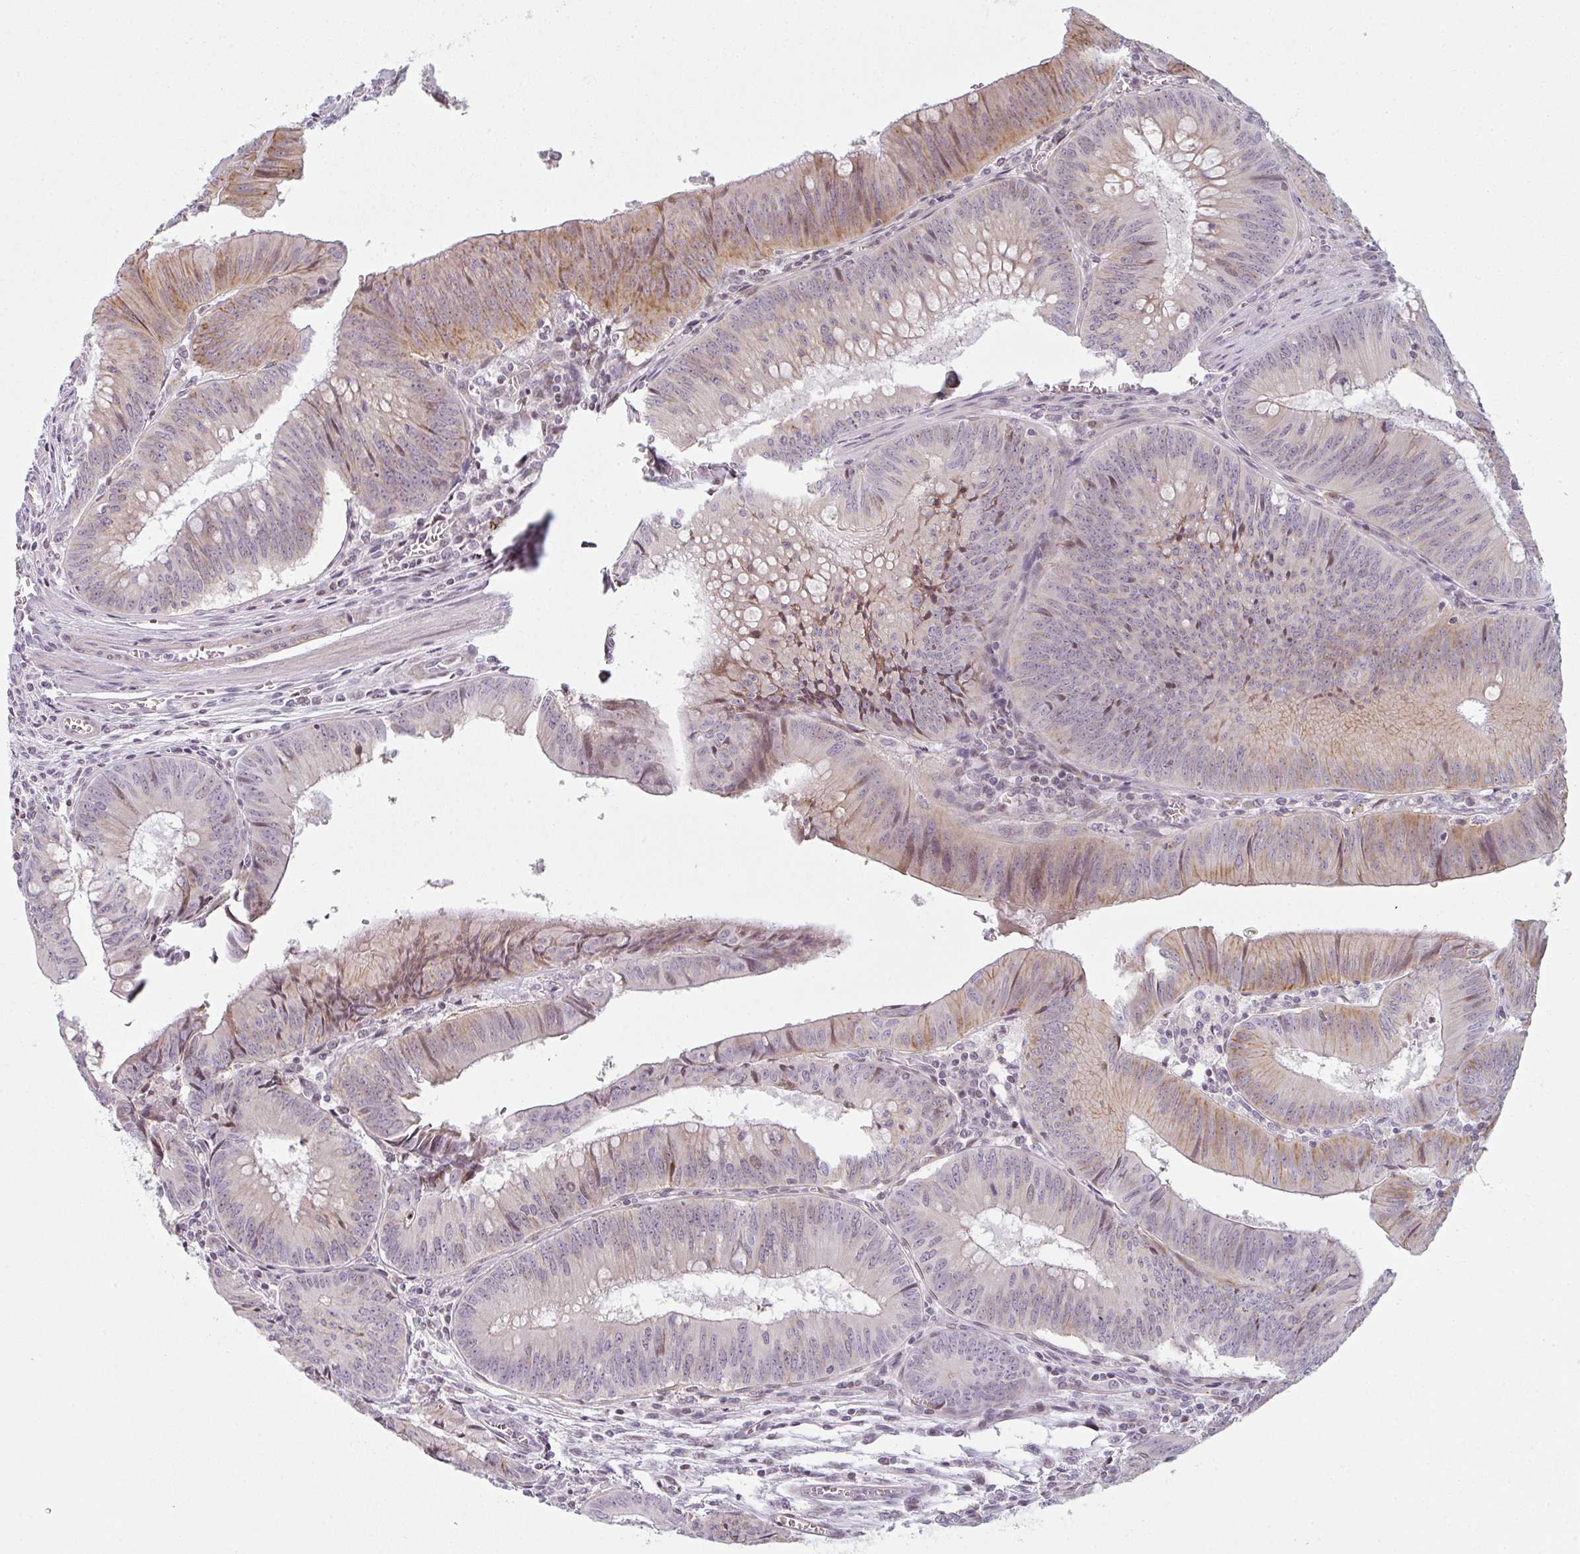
{"staining": {"intensity": "weak", "quantity": "25%-75%", "location": "cytoplasmic/membranous"}, "tissue": "colorectal cancer", "cell_type": "Tumor cells", "image_type": "cancer", "snomed": [{"axis": "morphology", "description": "Adenocarcinoma, NOS"}, {"axis": "topography", "description": "Rectum"}], "caption": "A histopathology image of colorectal adenocarcinoma stained for a protein exhibits weak cytoplasmic/membranous brown staining in tumor cells.", "gene": "TMEM237", "patient": {"sex": "female", "age": 72}}